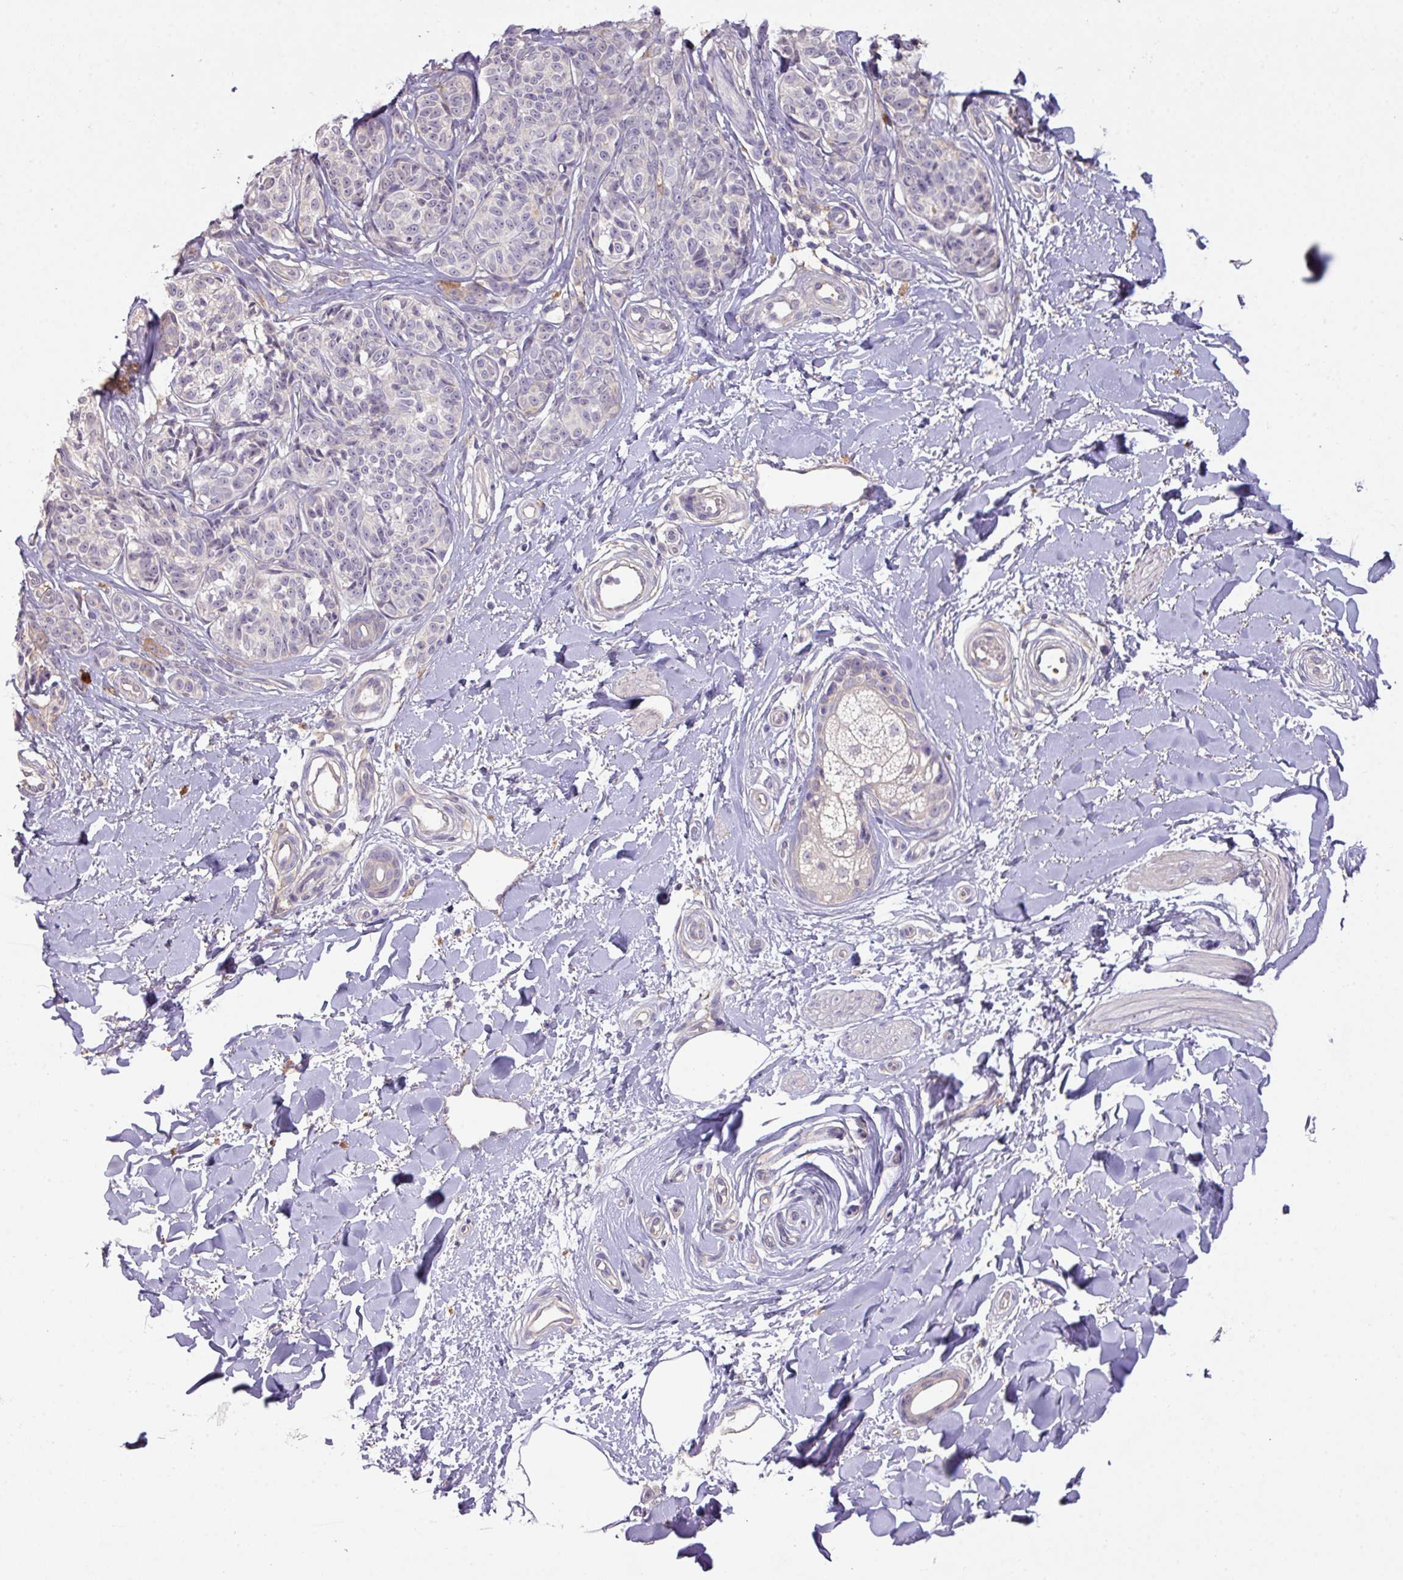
{"staining": {"intensity": "negative", "quantity": "none", "location": "none"}, "tissue": "melanoma", "cell_type": "Tumor cells", "image_type": "cancer", "snomed": [{"axis": "morphology", "description": "Malignant melanoma, NOS"}, {"axis": "topography", "description": "Skin"}], "caption": "IHC histopathology image of melanoma stained for a protein (brown), which shows no positivity in tumor cells.", "gene": "PRADC1", "patient": {"sex": "female", "age": 37}}